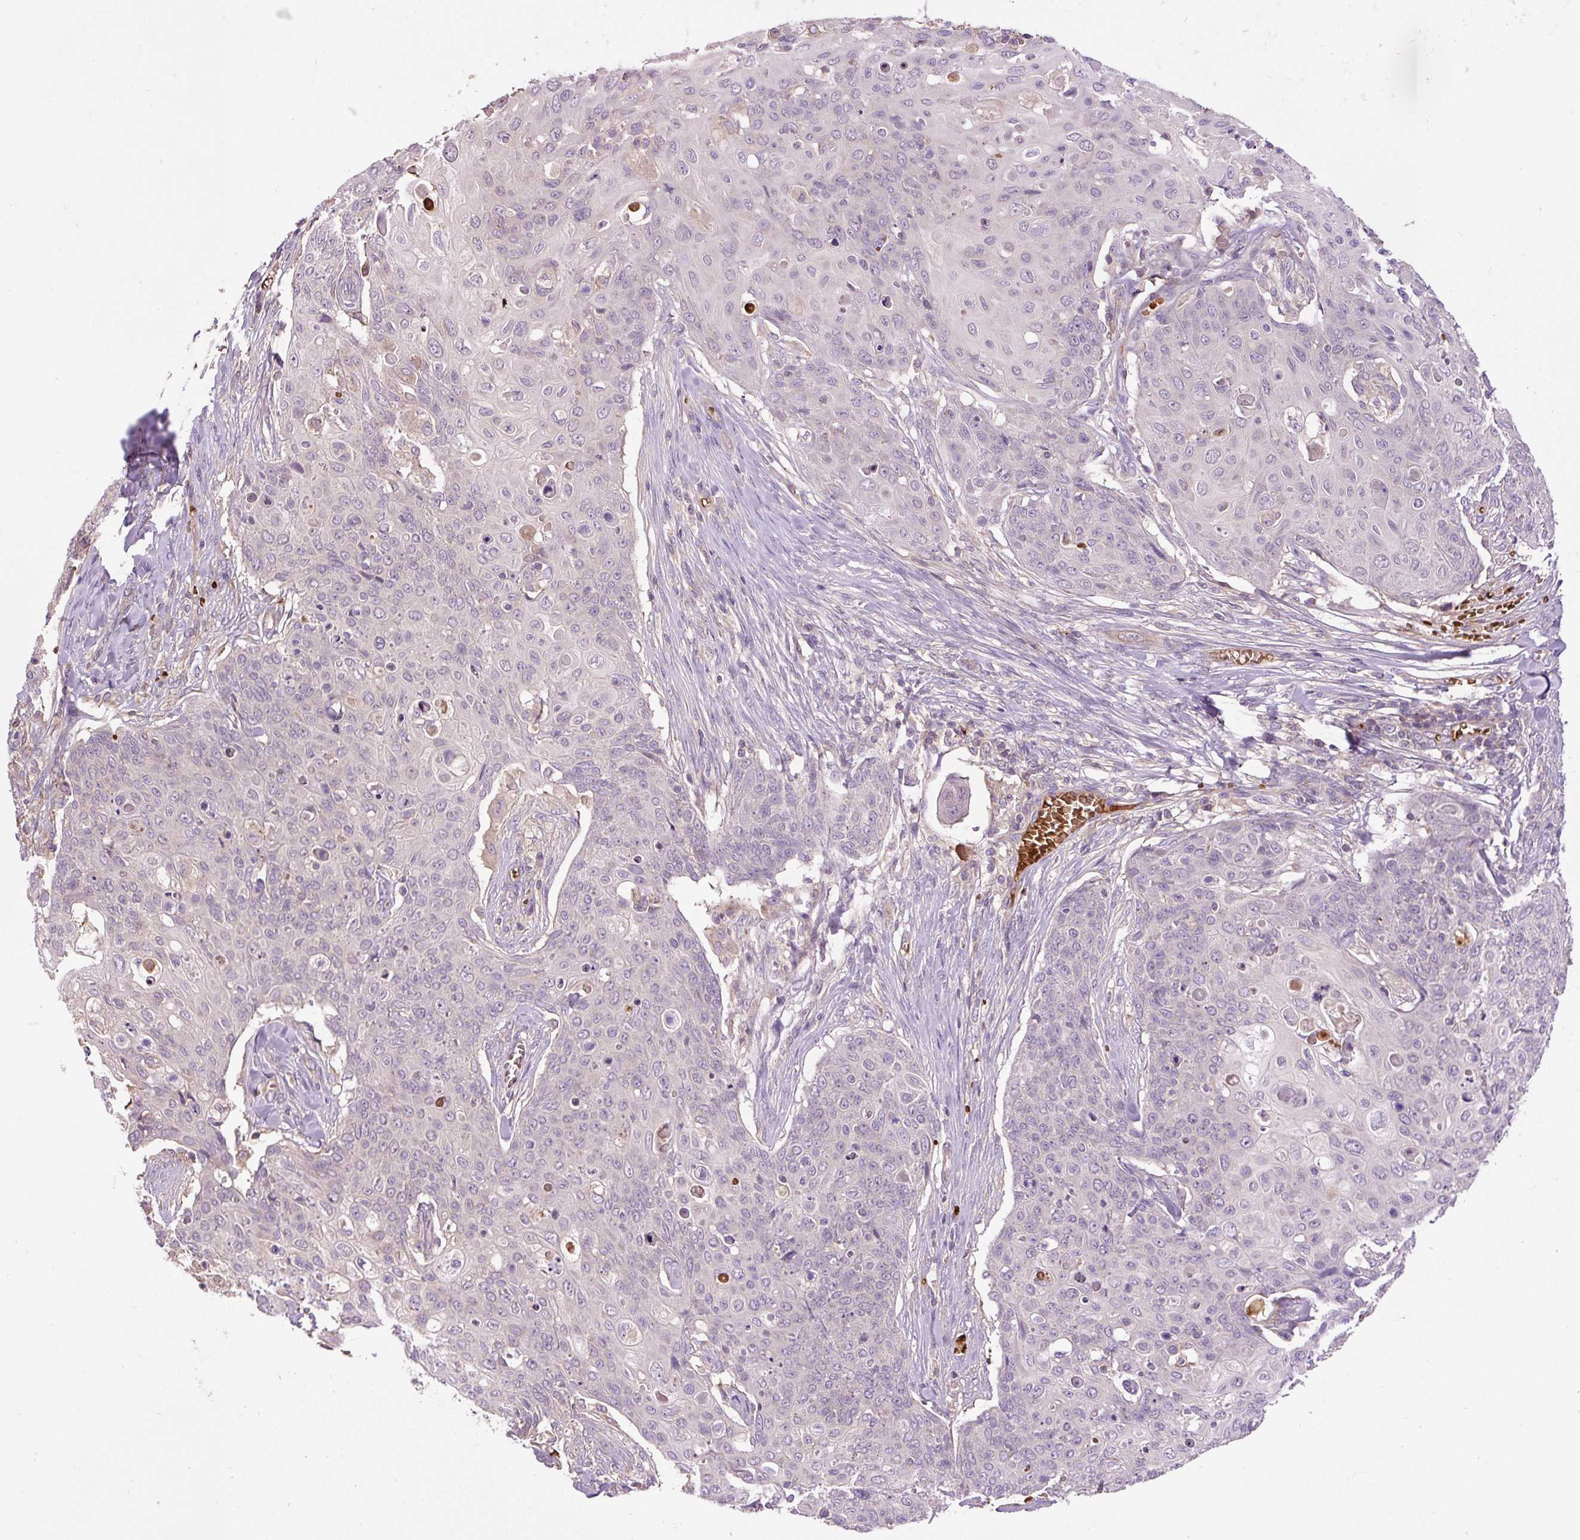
{"staining": {"intensity": "negative", "quantity": "none", "location": "none"}, "tissue": "skin cancer", "cell_type": "Tumor cells", "image_type": "cancer", "snomed": [{"axis": "morphology", "description": "Squamous cell carcinoma, NOS"}, {"axis": "topography", "description": "Skin"}, {"axis": "topography", "description": "Vulva"}], "caption": "The micrograph reveals no significant staining in tumor cells of skin cancer.", "gene": "CXCL13", "patient": {"sex": "female", "age": 85}}